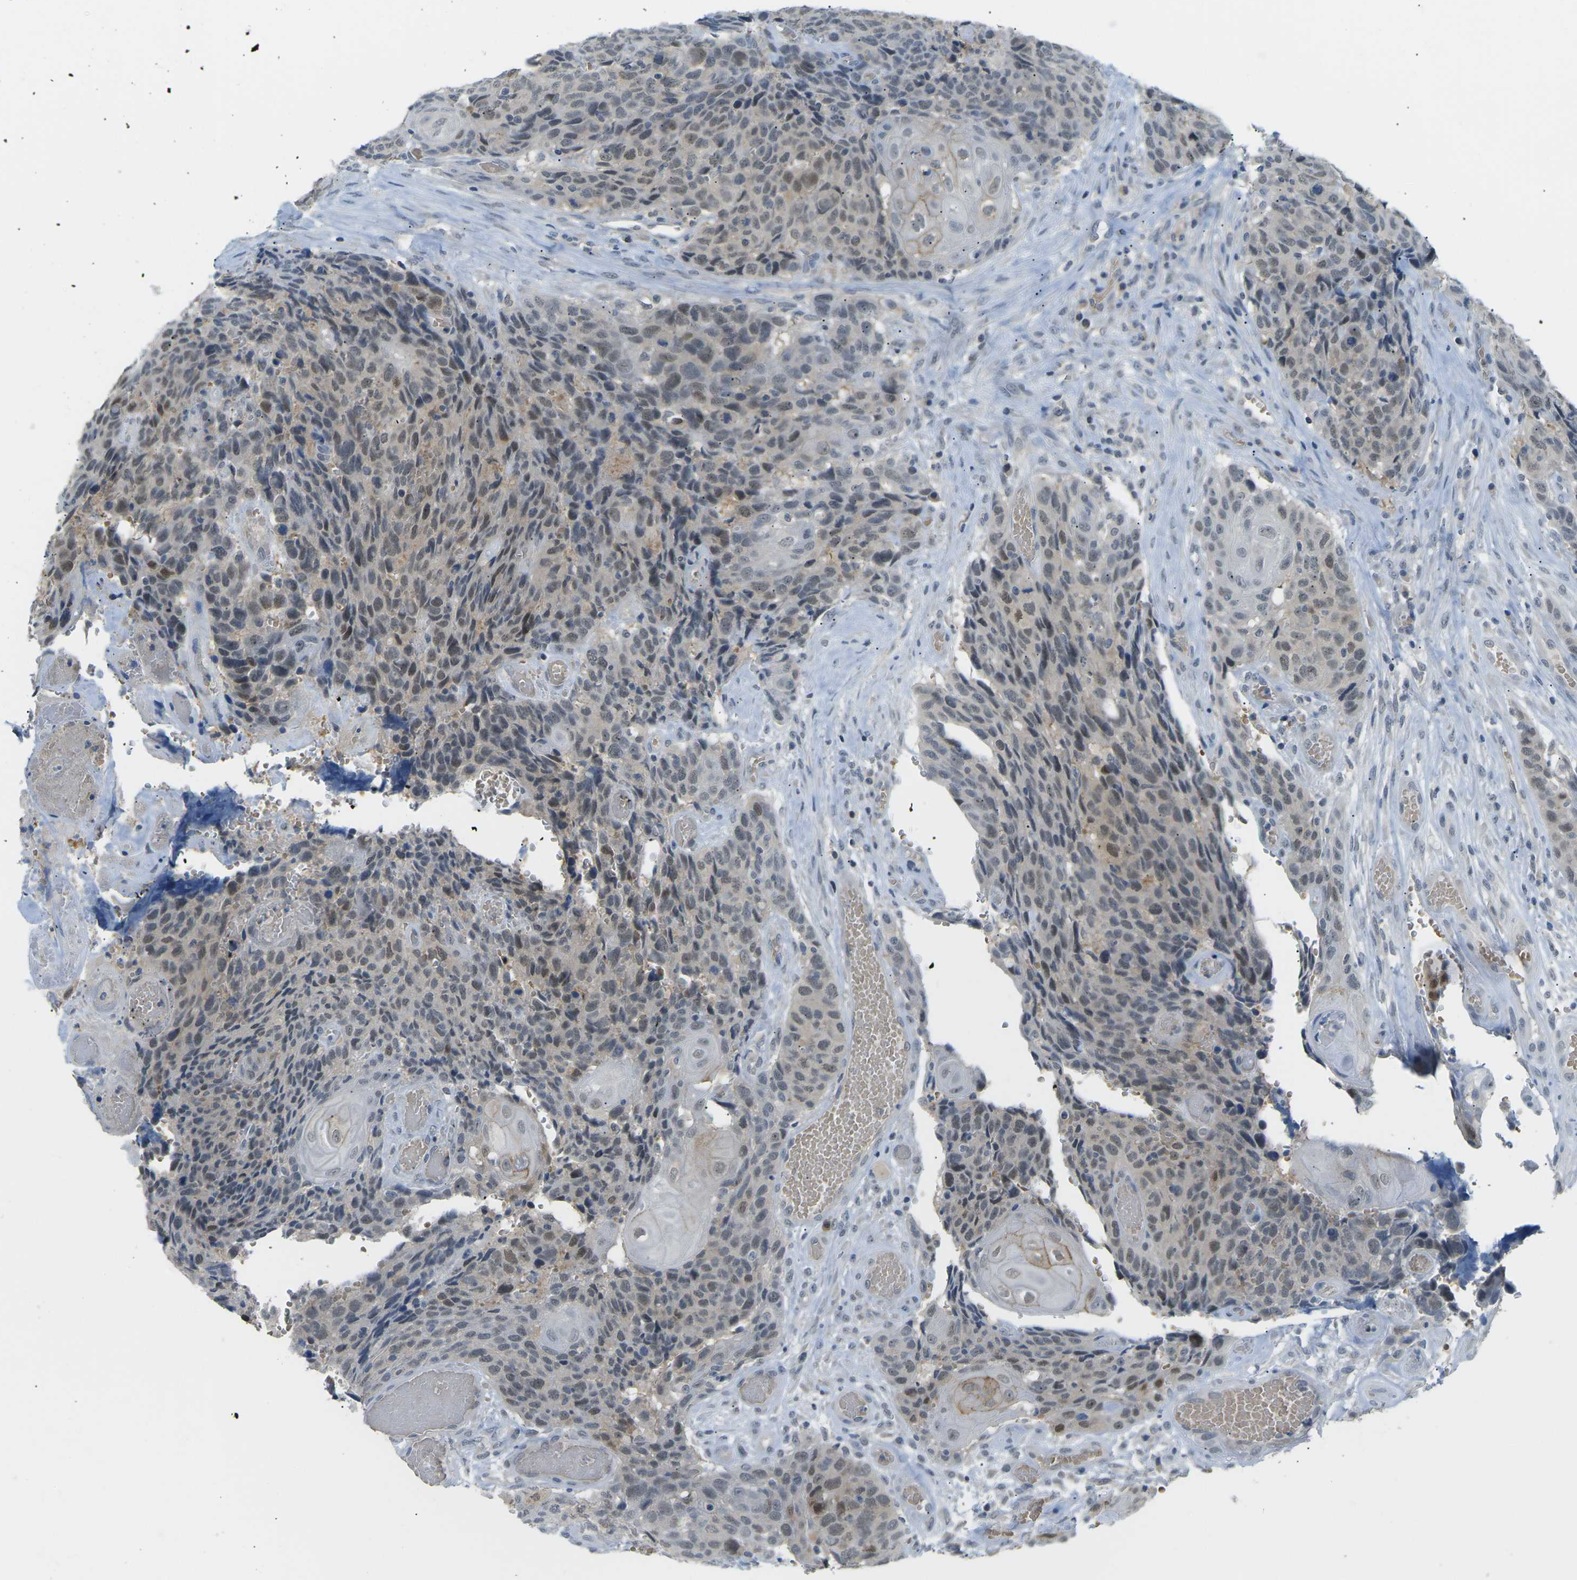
{"staining": {"intensity": "weak", "quantity": ">75%", "location": "cytoplasmic/membranous,nuclear"}, "tissue": "head and neck cancer", "cell_type": "Tumor cells", "image_type": "cancer", "snomed": [{"axis": "morphology", "description": "Squamous cell carcinoma, NOS"}, {"axis": "topography", "description": "Head-Neck"}], "caption": "This is an image of immunohistochemistry staining of squamous cell carcinoma (head and neck), which shows weak positivity in the cytoplasmic/membranous and nuclear of tumor cells.", "gene": "PSAT1", "patient": {"sex": "male", "age": 66}}